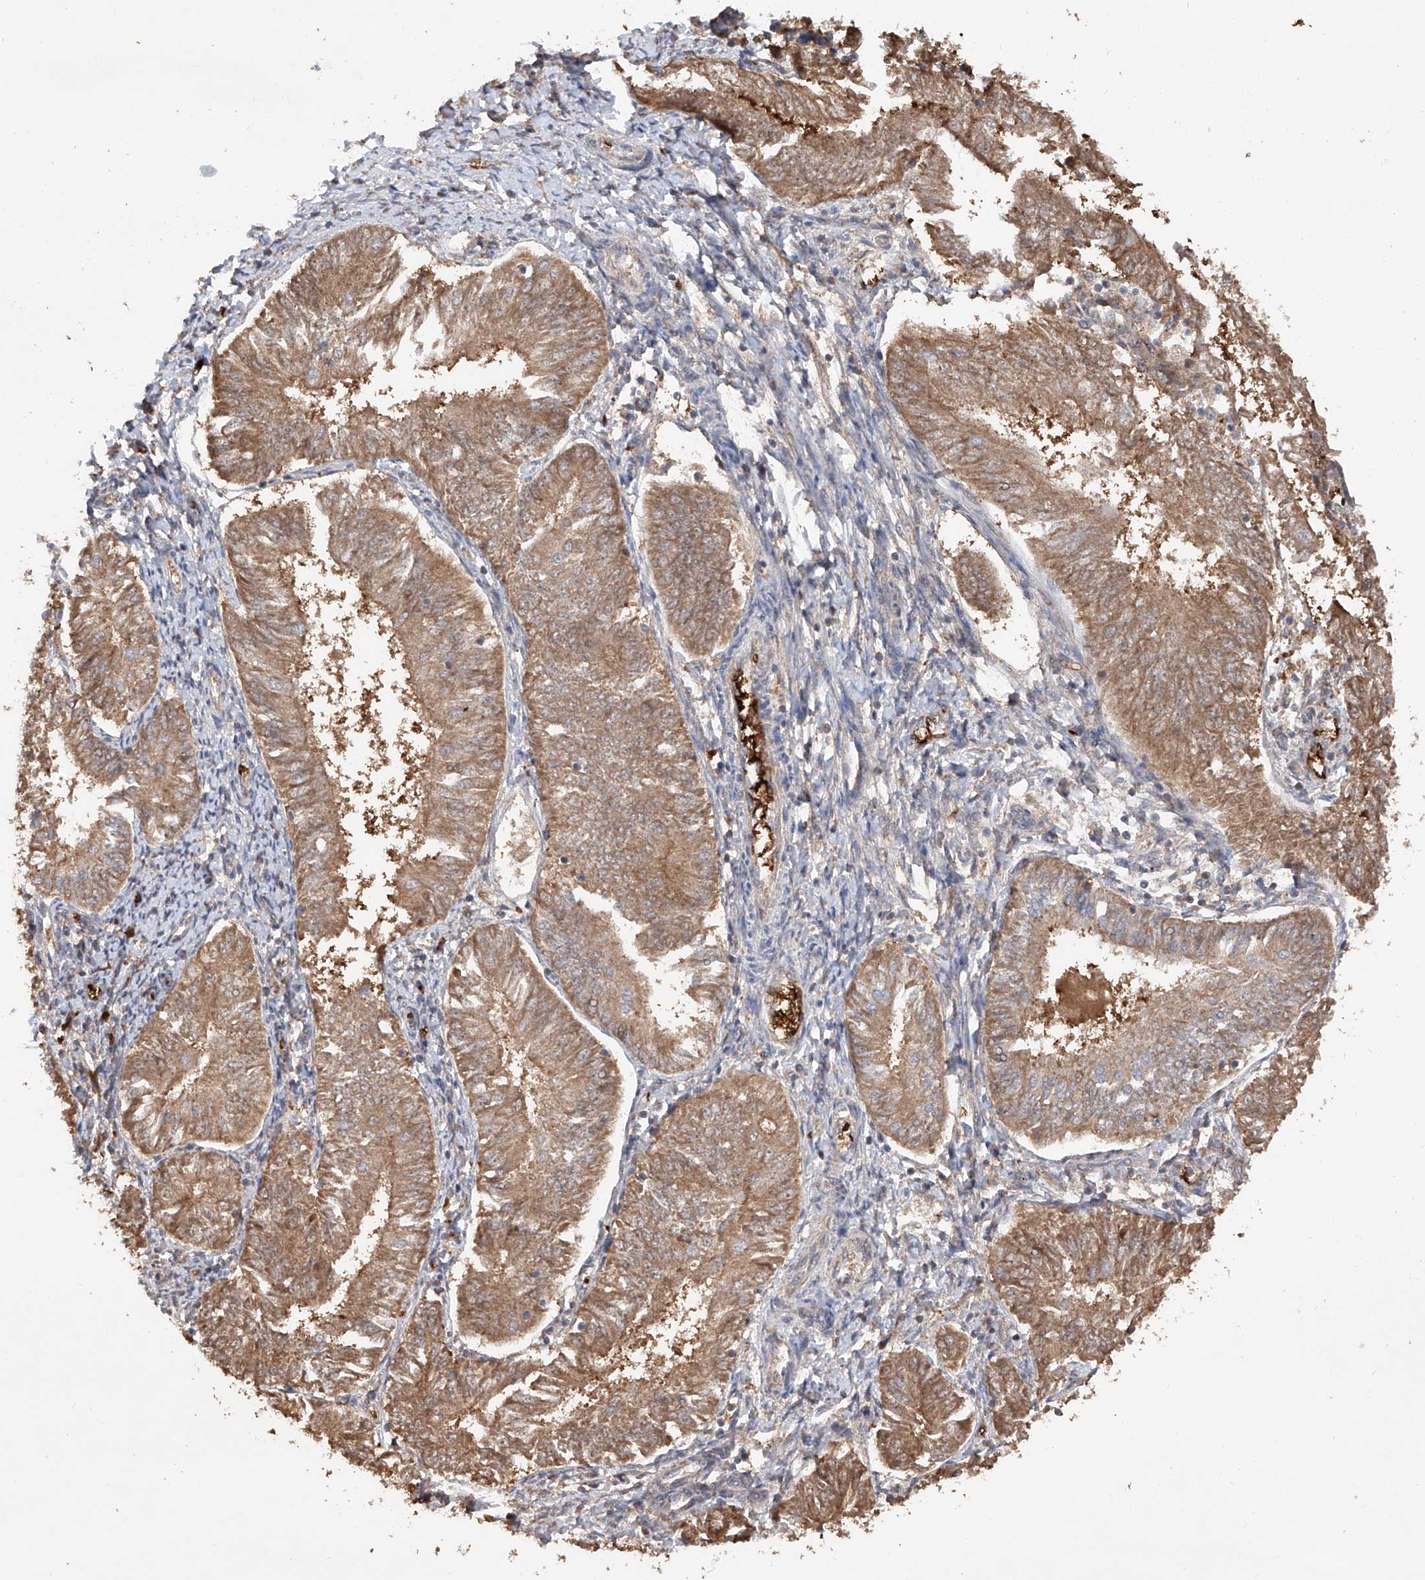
{"staining": {"intensity": "moderate", "quantity": ">75%", "location": "cytoplasmic/membranous"}, "tissue": "endometrial cancer", "cell_type": "Tumor cells", "image_type": "cancer", "snomed": [{"axis": "morphology", "description": "Adenocarcinoma, NOS"}, {"axis": "topography", "description": "Endometrium"}], "caption": "This is an image of immunohistochemistry (IHC) staining of endometrial adenocarcinoma, which shows moderate positivity in the cytoplasmic/membranous of tumor cells.", "gene": "EDN1", "patient": {"sex": "female", "age": 58}}